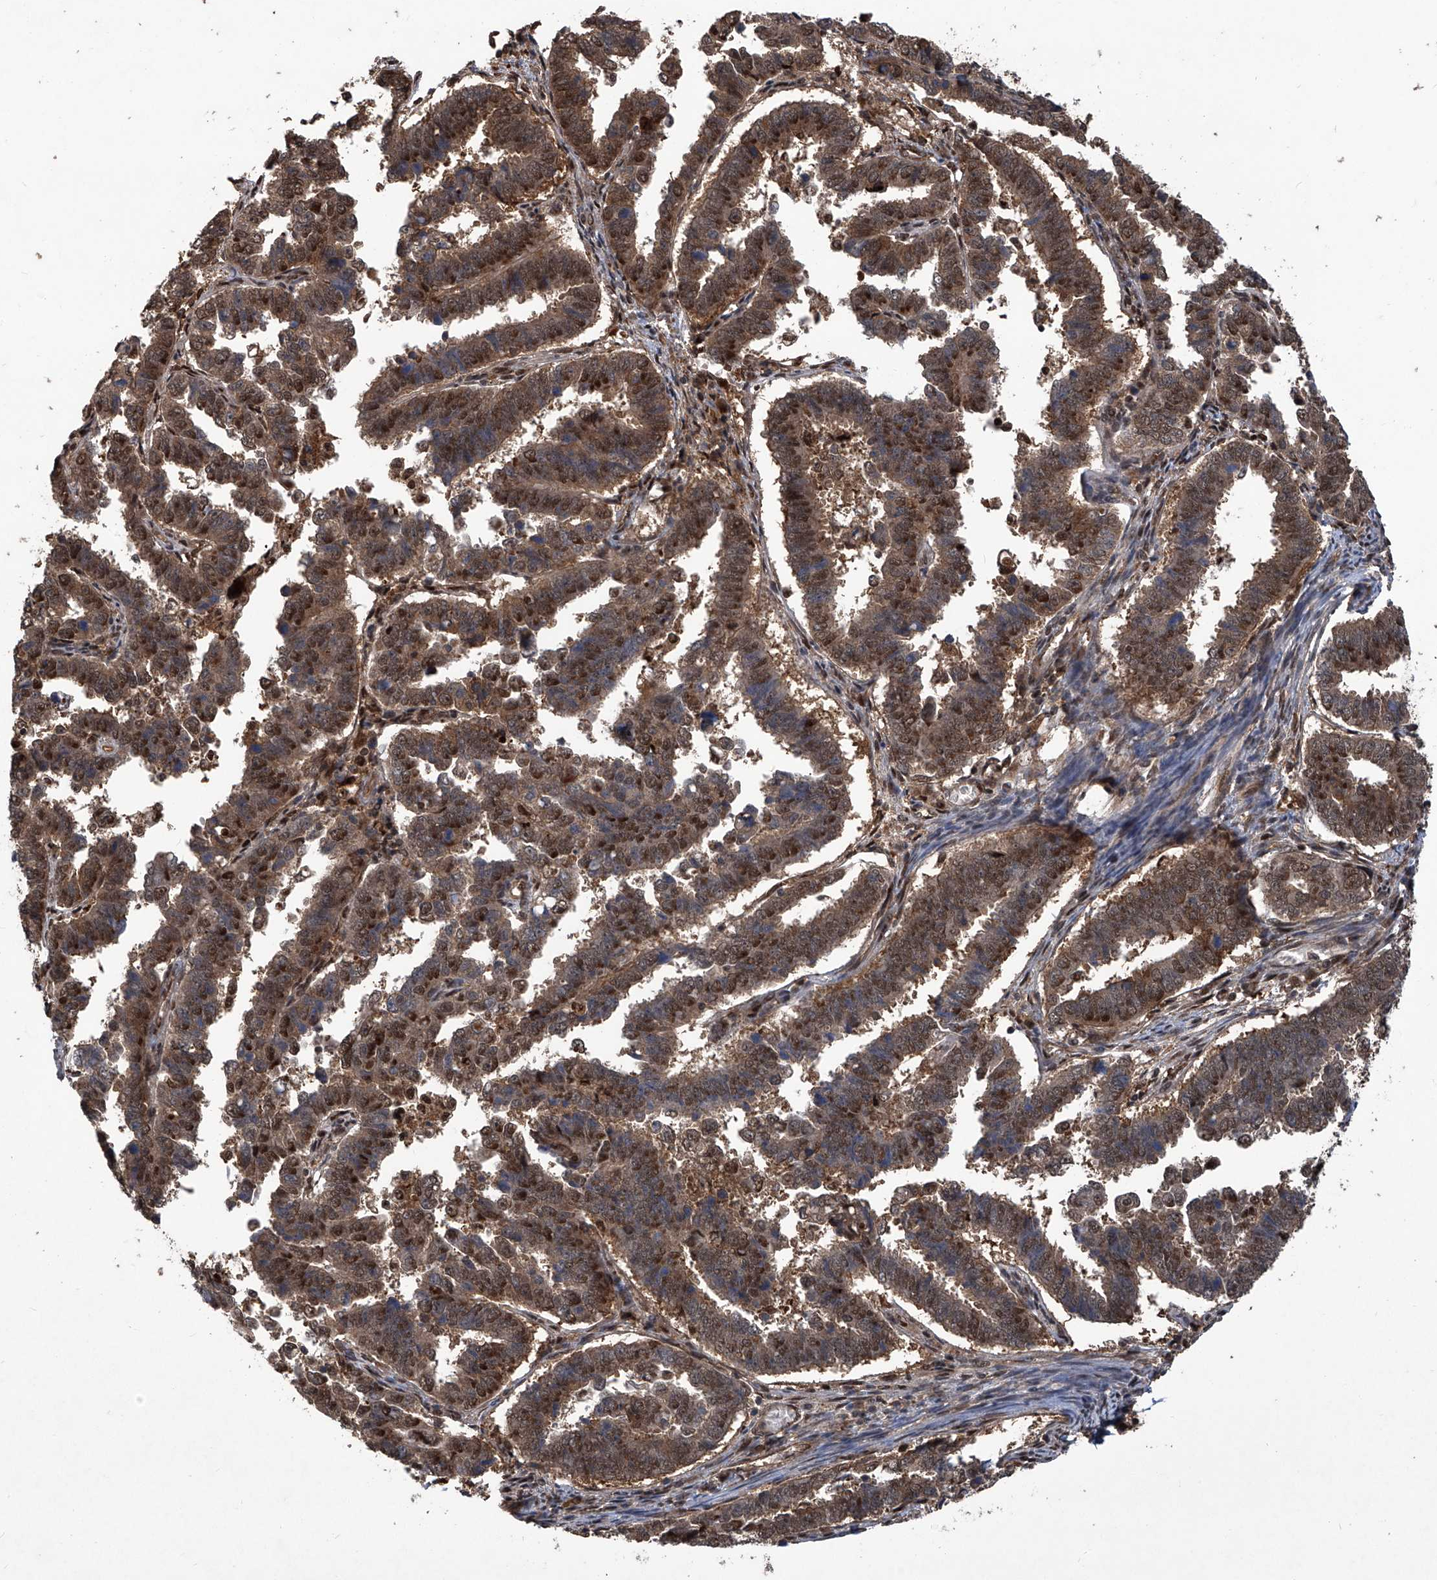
{"staining": {"intensity": "moderate", "quantity": ">75%", "location": "cytoplasmic/membranous,nuclear"}, "tissue": "endometrial cancer", "cell_type": "Tumor cells", "image_type": "cancer", "snomed": [{"axis": "morphology", "description": "Adenocarcinoma, NOS"}, {"axis": "topography", "description": "Endometrium"}], "caption": "This is a histology image of immunohistochemistry staining of endometrial cancer, which shows moderate expression in the cytoplasmic/membranous and nuclear of tumor cells.", "gene": "PSMB1", "patient": {"sex": "female", "age": 75}}